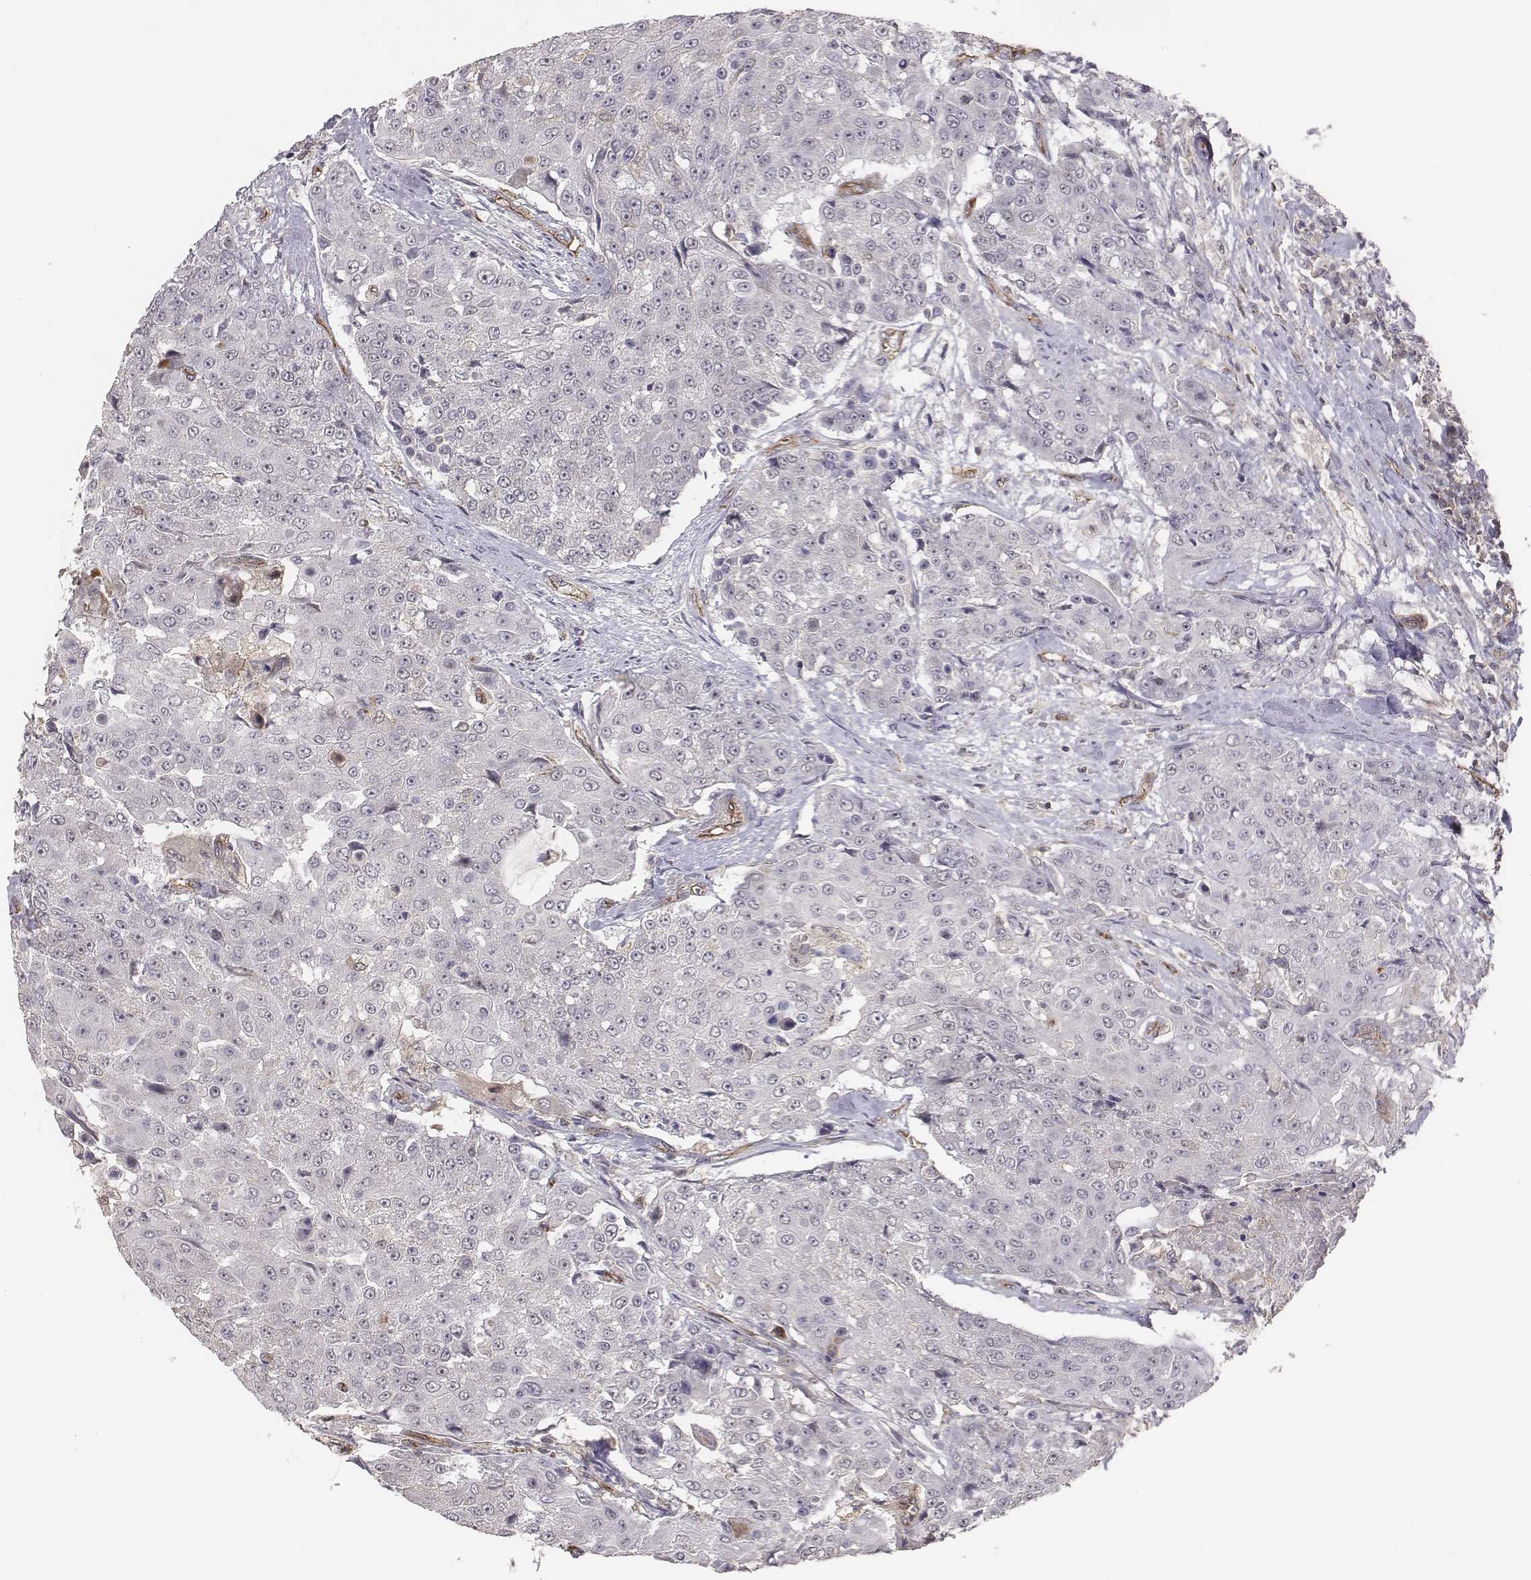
{"staining": {"intensity": "negative", "quantity": "none", "location": "none"}, "tissue": "urothelial cancer", "cell_type": "Tumor cells", "image_type": "cancer", "snomed": [{"axis": "morphology", "description": "Urothelial carcinoma, High grade"}, {"axis": "topography", "description": "Urinary bladder"}], "caption": "IHC of human urothelial cancer displays no positivity in tumor cells.", "gene": "PTPRG", "patient": {"sex": "female", "age": 63}}